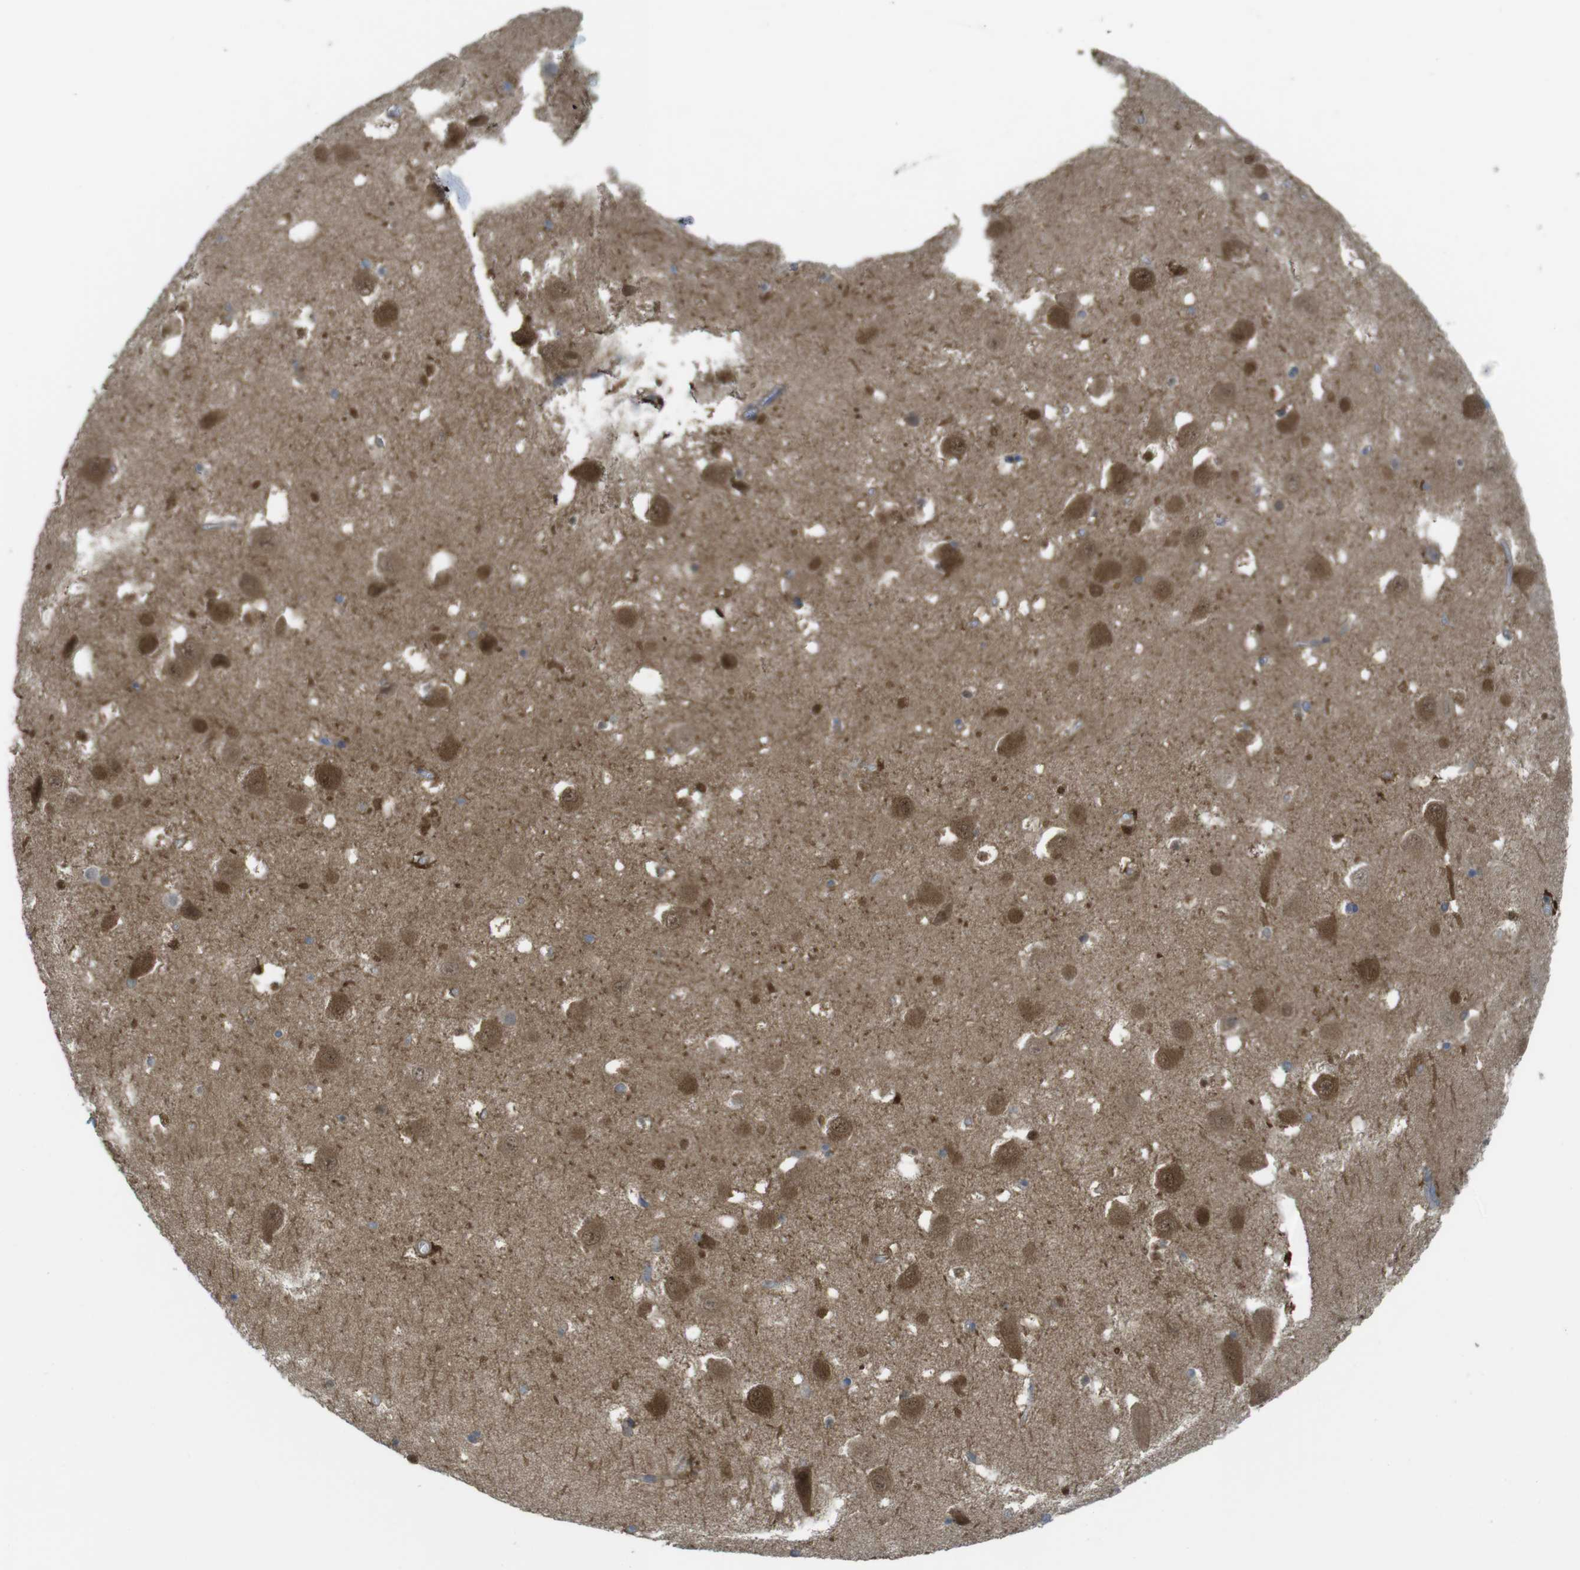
{"staining": {"intensity": "strong", "quantity": "25%-75%", "location": "cytoplasmic/membranous,nuclear"}, "tissue": "hippocampus", "cell_type": "Glial cells", "image_type": "normal", "snomed": [{"axis": "morphology", "description": "Normal tissue, NOS"}, {"axis": "topography", "description": "Hippocampus"}], "caption": "Immunohistochemical staining of unremarkable hippocampus displays 25%-75% levels of strong cytoplasmic/membranous,nuclear protein staining in approximately 25%-75% of glial cells. The protein of interest is shown in brown color, while the nuclei are stained blue.", "gene": "MTHFD1L", "patient": {"sex": "male", "age": 45}}